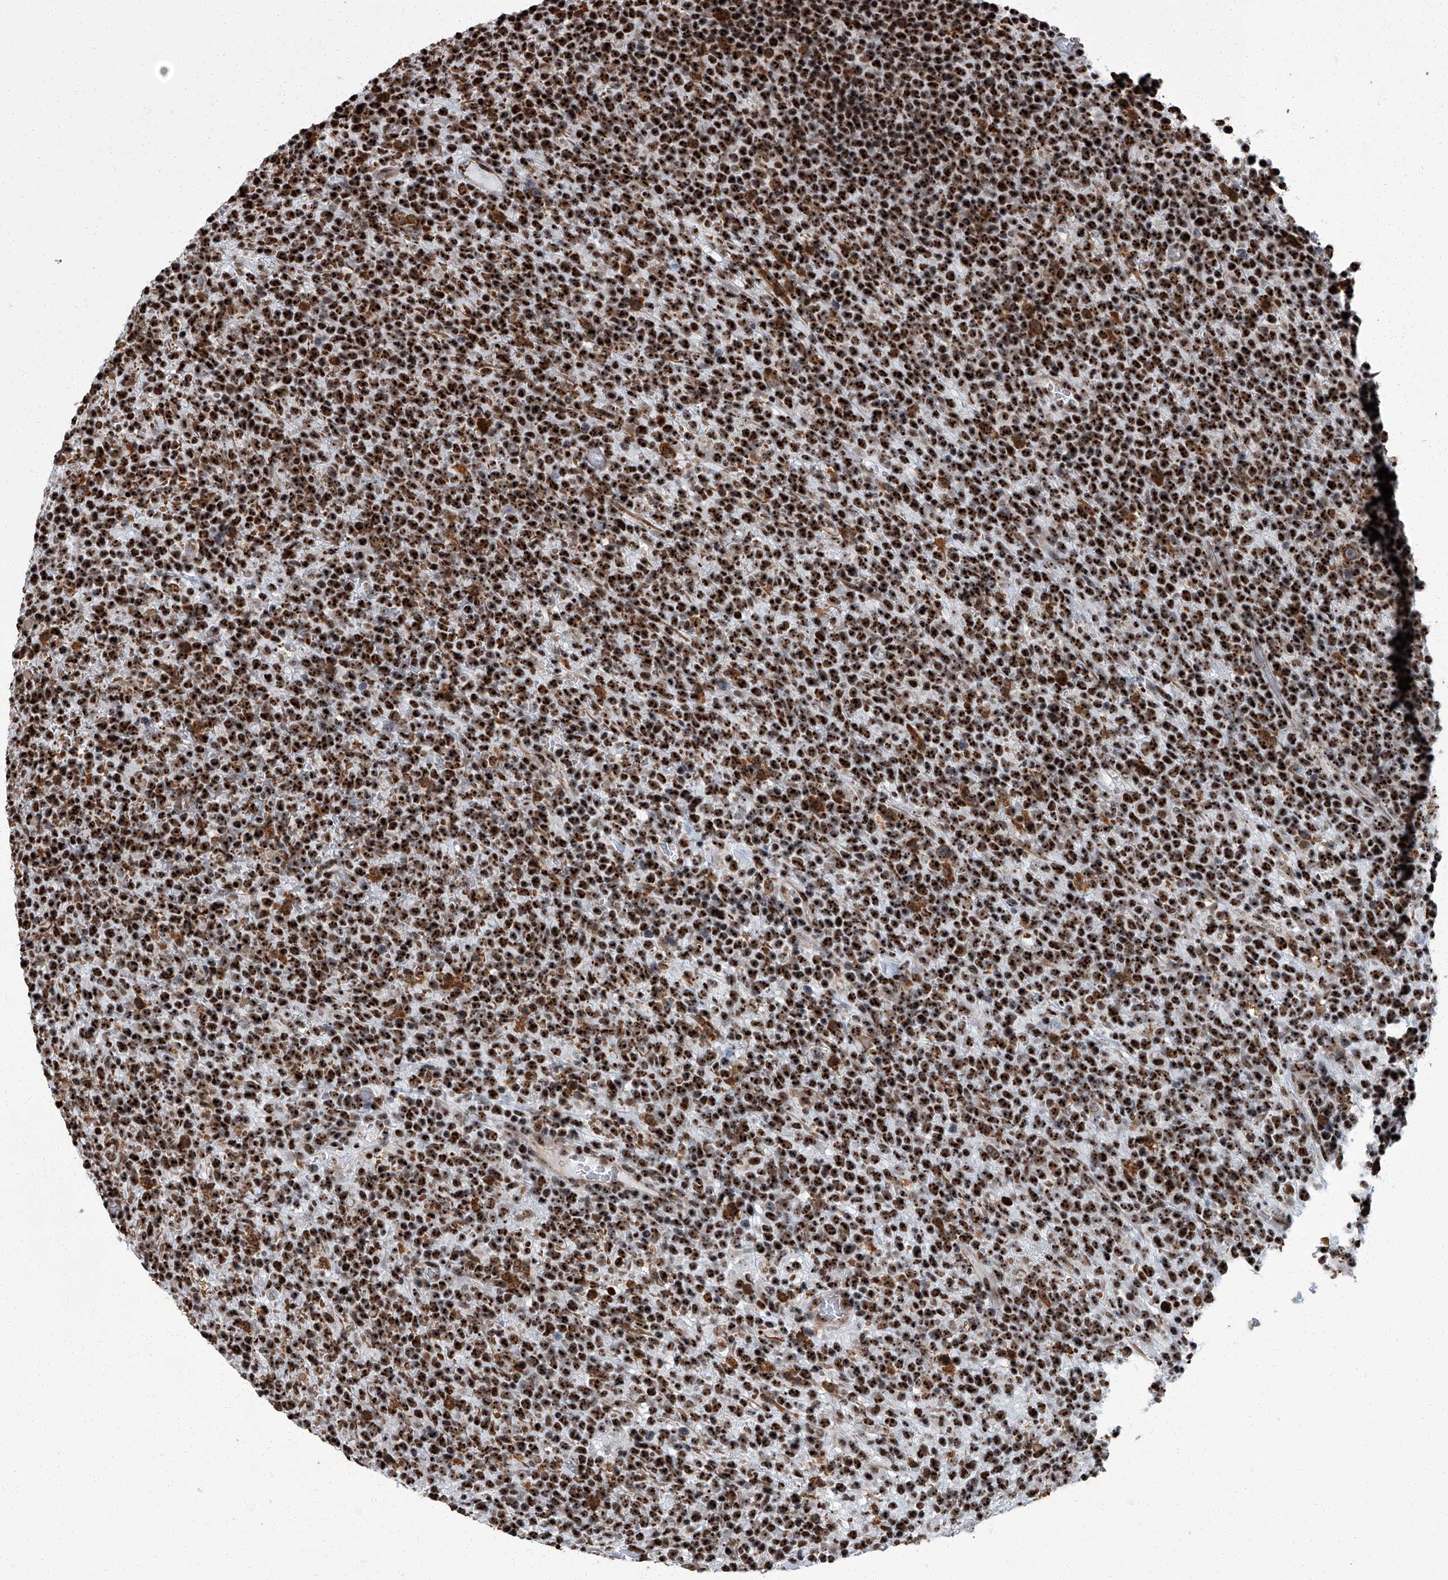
{"staining": {"intensity": "strong", "quantity": ">75%", "location": "nuclear"}, "tissue": "lymphoma", "cell_type": "Tumor cells", "image_type": "cancer", "snomed": [{"axis": "morphology", "description": "Malignant lymphoma, non-Hodgkin's type, High grade"}, {"axis": "topography", "description": "Colon"}], "caption": "A brown stain shows strong nuclear staining of a protein in malignant lymphoma, non-Hodgkin's type (high-grade) tumor cells.", "gene": "ZNF518B", "patient": {"sex": "female", "age": 53}}